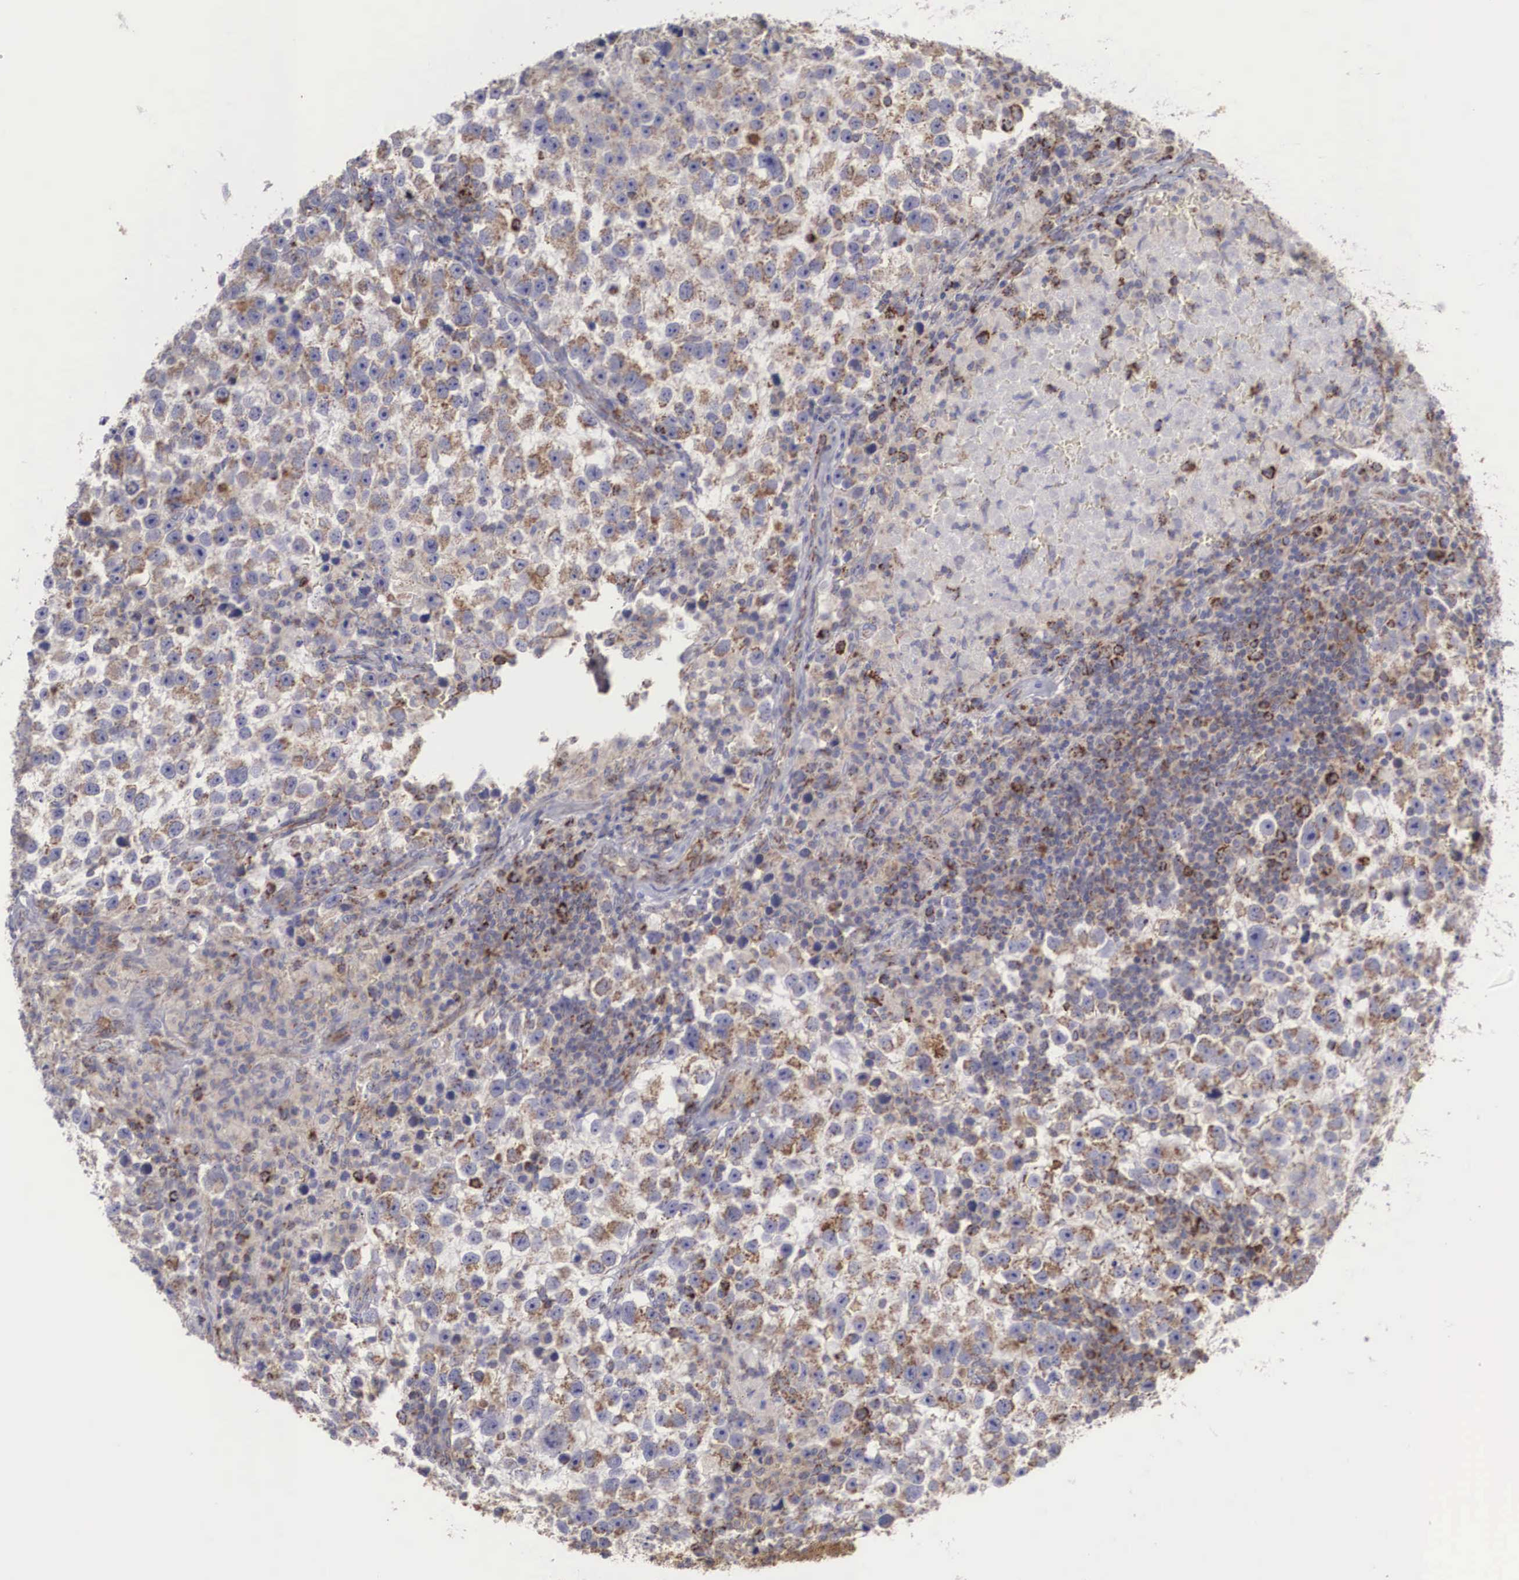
{"staining": {"intensity": "moderate", "quantity": ">75%", "location": "cytoplasmic/membranous"}, "tissue": "testis cancer", "cell_type": "Tumor cells", "image_type": "cancer", "snomed": [{"axis": "morphology", "description": "Seminoma, NOS"}, {"axis": "topography", "description": "Testis"}], "caption": "Seminoma (testis) stained for a protein (brown) displays moderate cytoplasmic/membranous positive positivity in about >75% of tumor cells.", "gene": "XPNPEP3", "patient": {"sex": "male", "age": 33}}